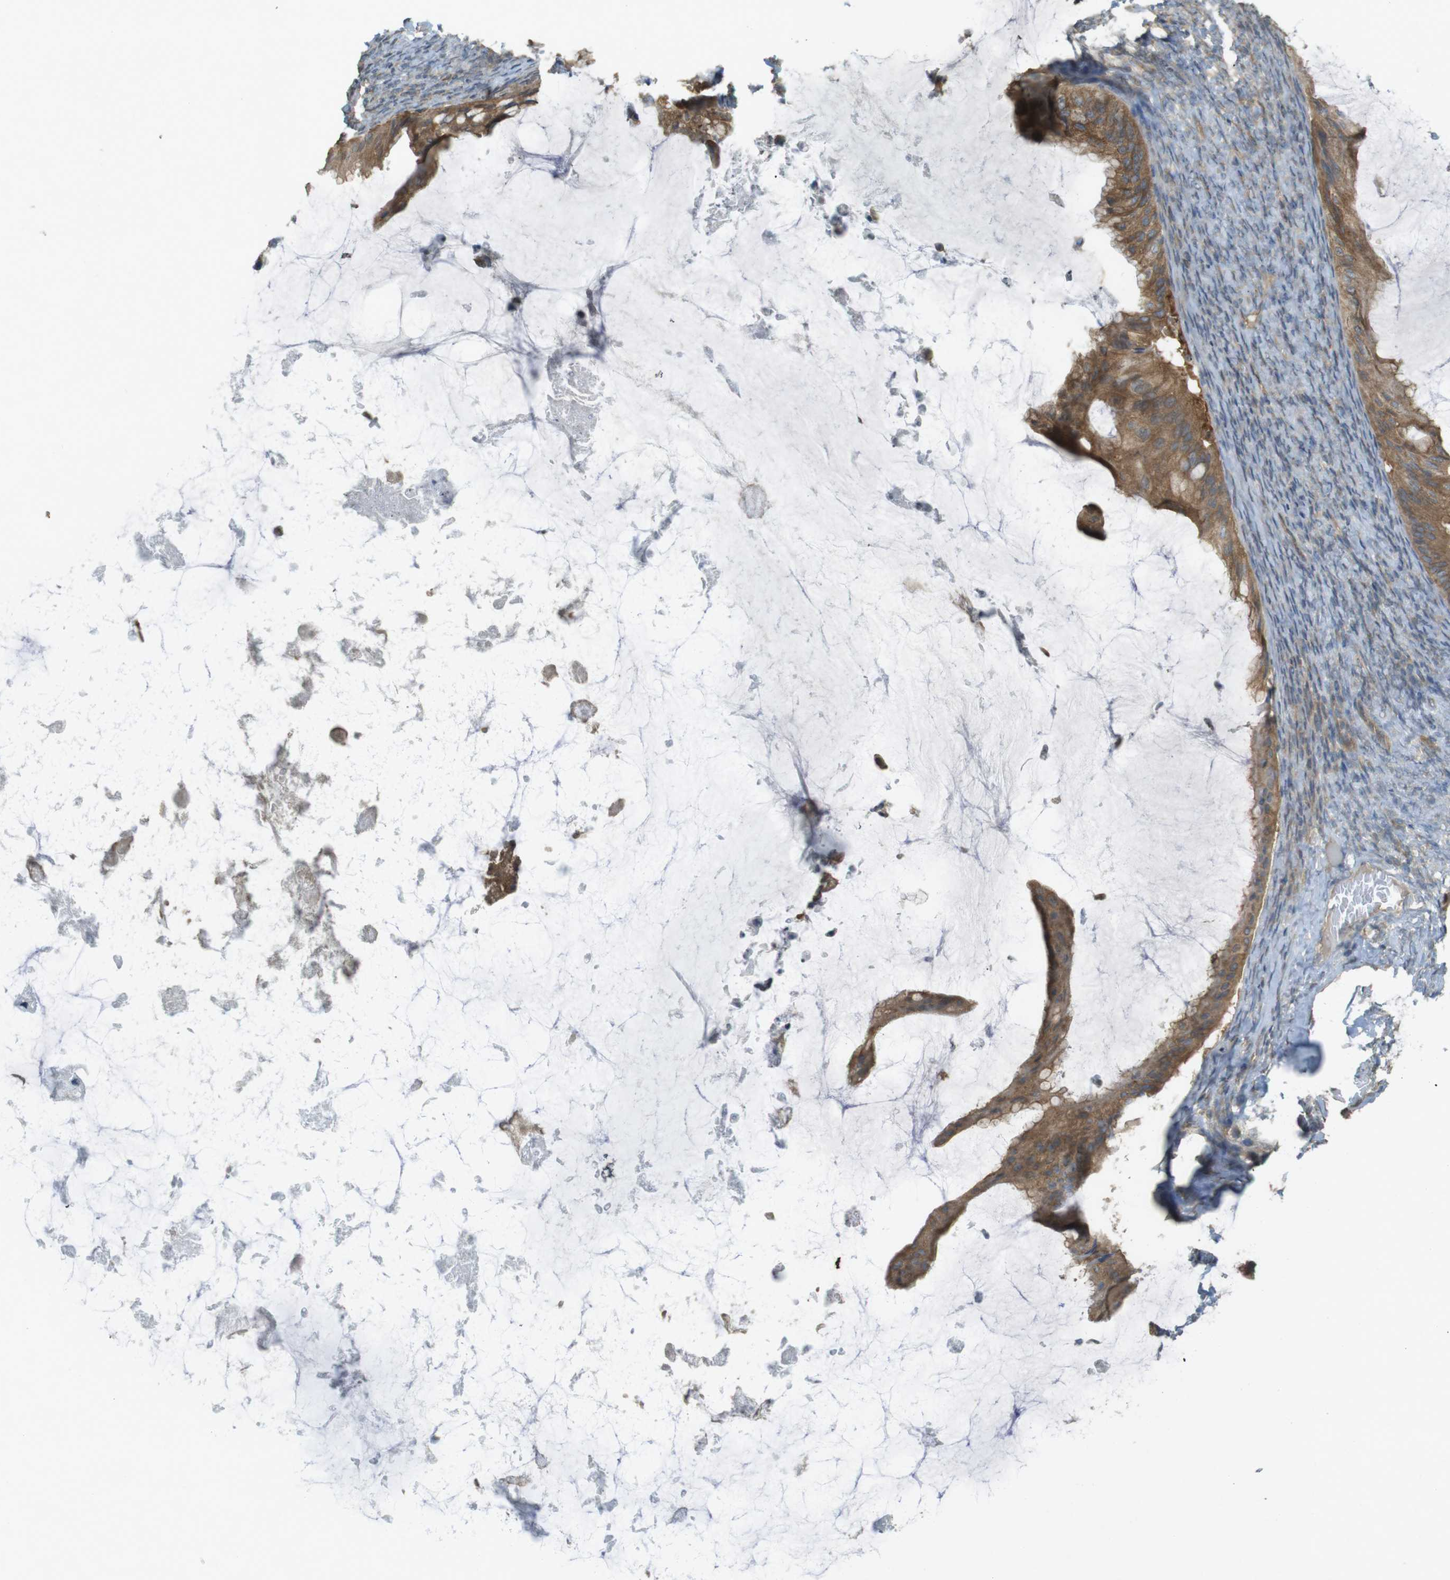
{"staining": {"intensity": "moderate", "quantity": ">75%", "location": "cytoplasmic/membranous"}, "tissue": "ovarian cancer", "cell_type": "Tumor cells", "image_type": "cancer", "snomed": [{"axis": "morphology", "description": "Cystadenocarcinoma, mucinous, NOS"}, {"axis": "topography", "description": "Ovary"}], "caption": "A medium amount of moderate cytoplasmic/membranous staining is seen in about >75% of tumor cells in ovarian cancer (mucinous cystadenocarcinoma) tissue.", "gene": "KIF5B", "patient": {"sex": "female", "age": 61}}